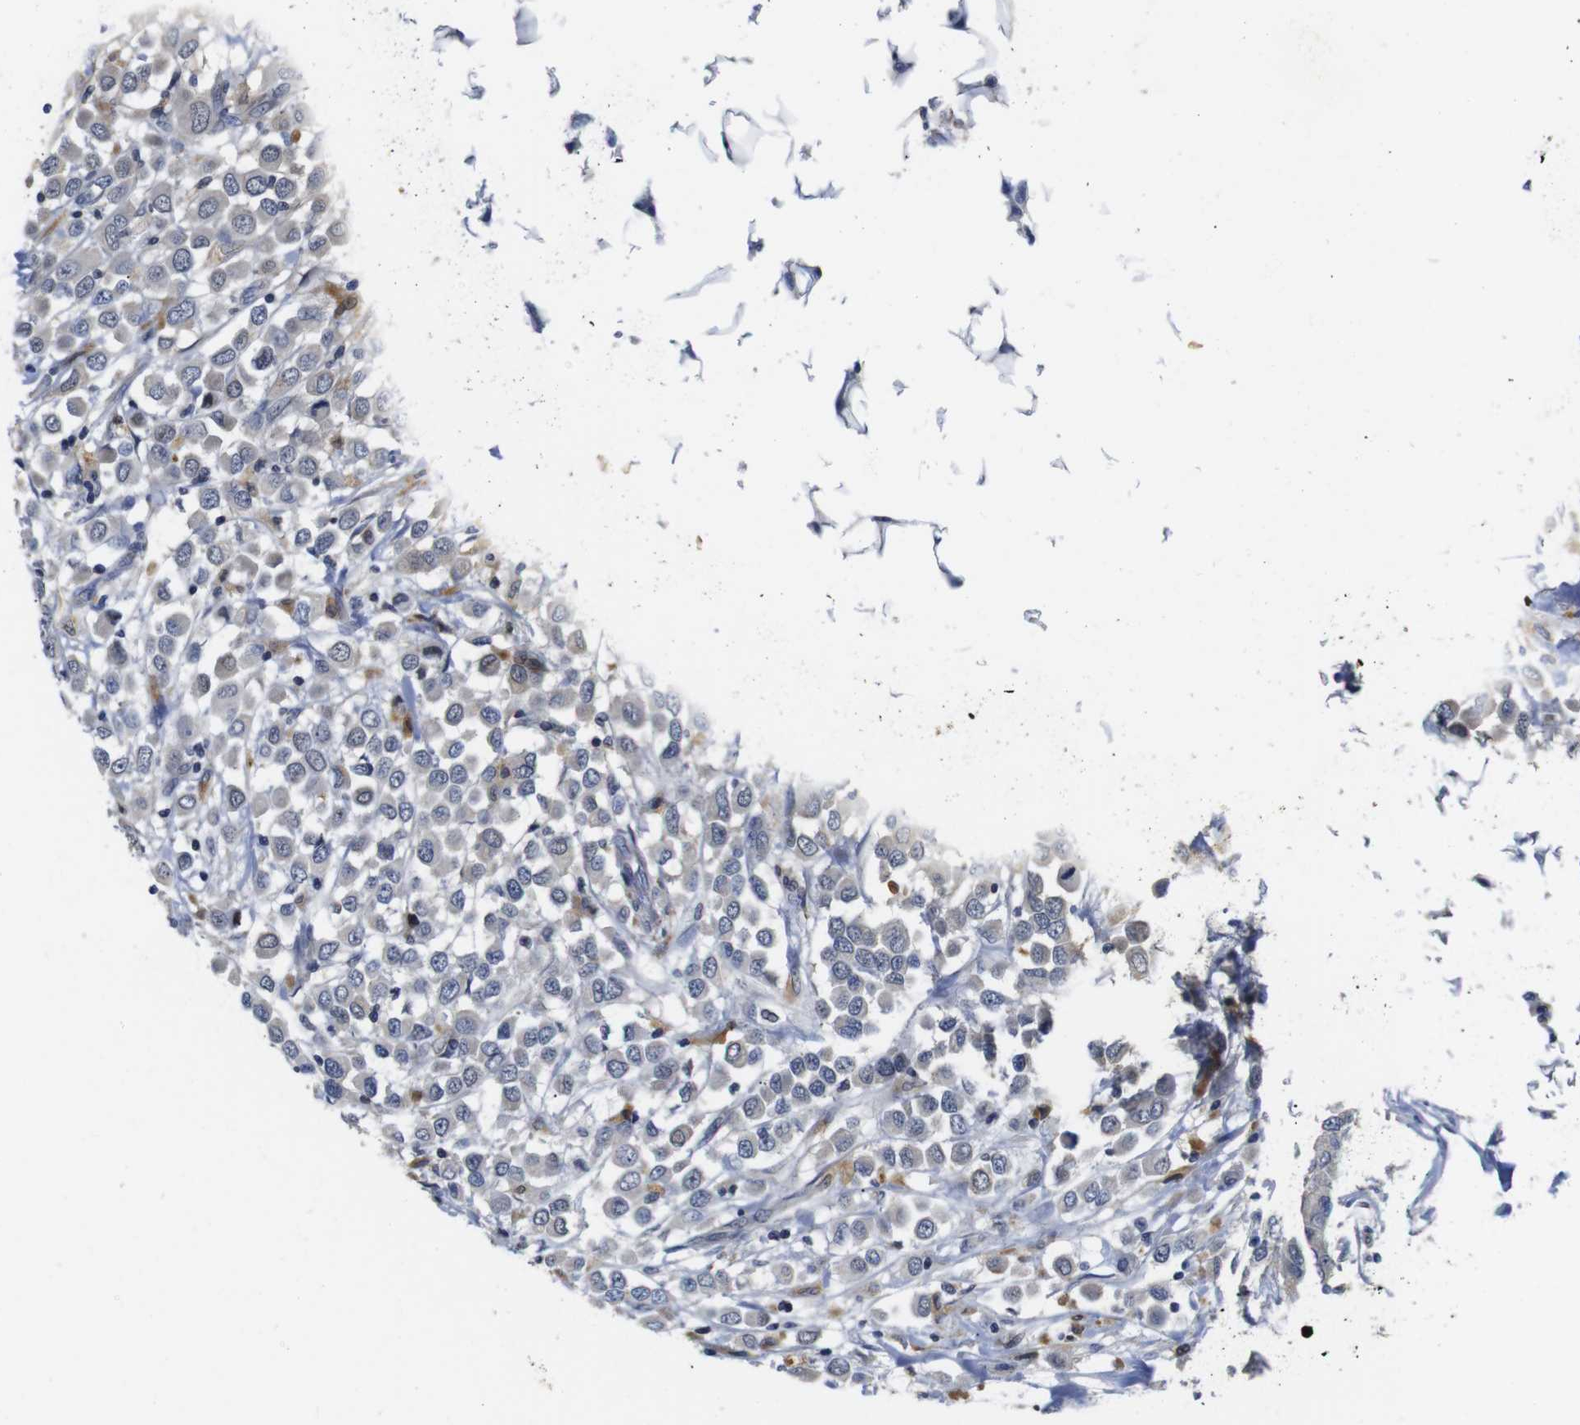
{"staining": {"intensity": "negative", "quantity": "none", "location": "none"}, "tissue": "breast cancer", "cell_type": "Tumor cells", "image_type": "cancer", "snomed": [{"axis": "morphology", "description": "Duct carcinoma"}, {"axis": "topography", "description": "Breast"}], "caption": "This is an immunohistochemistry histopathology image of breast cancer (invasive ductal carcinoma). There is no positivity in tumor cells.", "gene": "FNTA", "patient": {"sex": "female", "age": 61}}